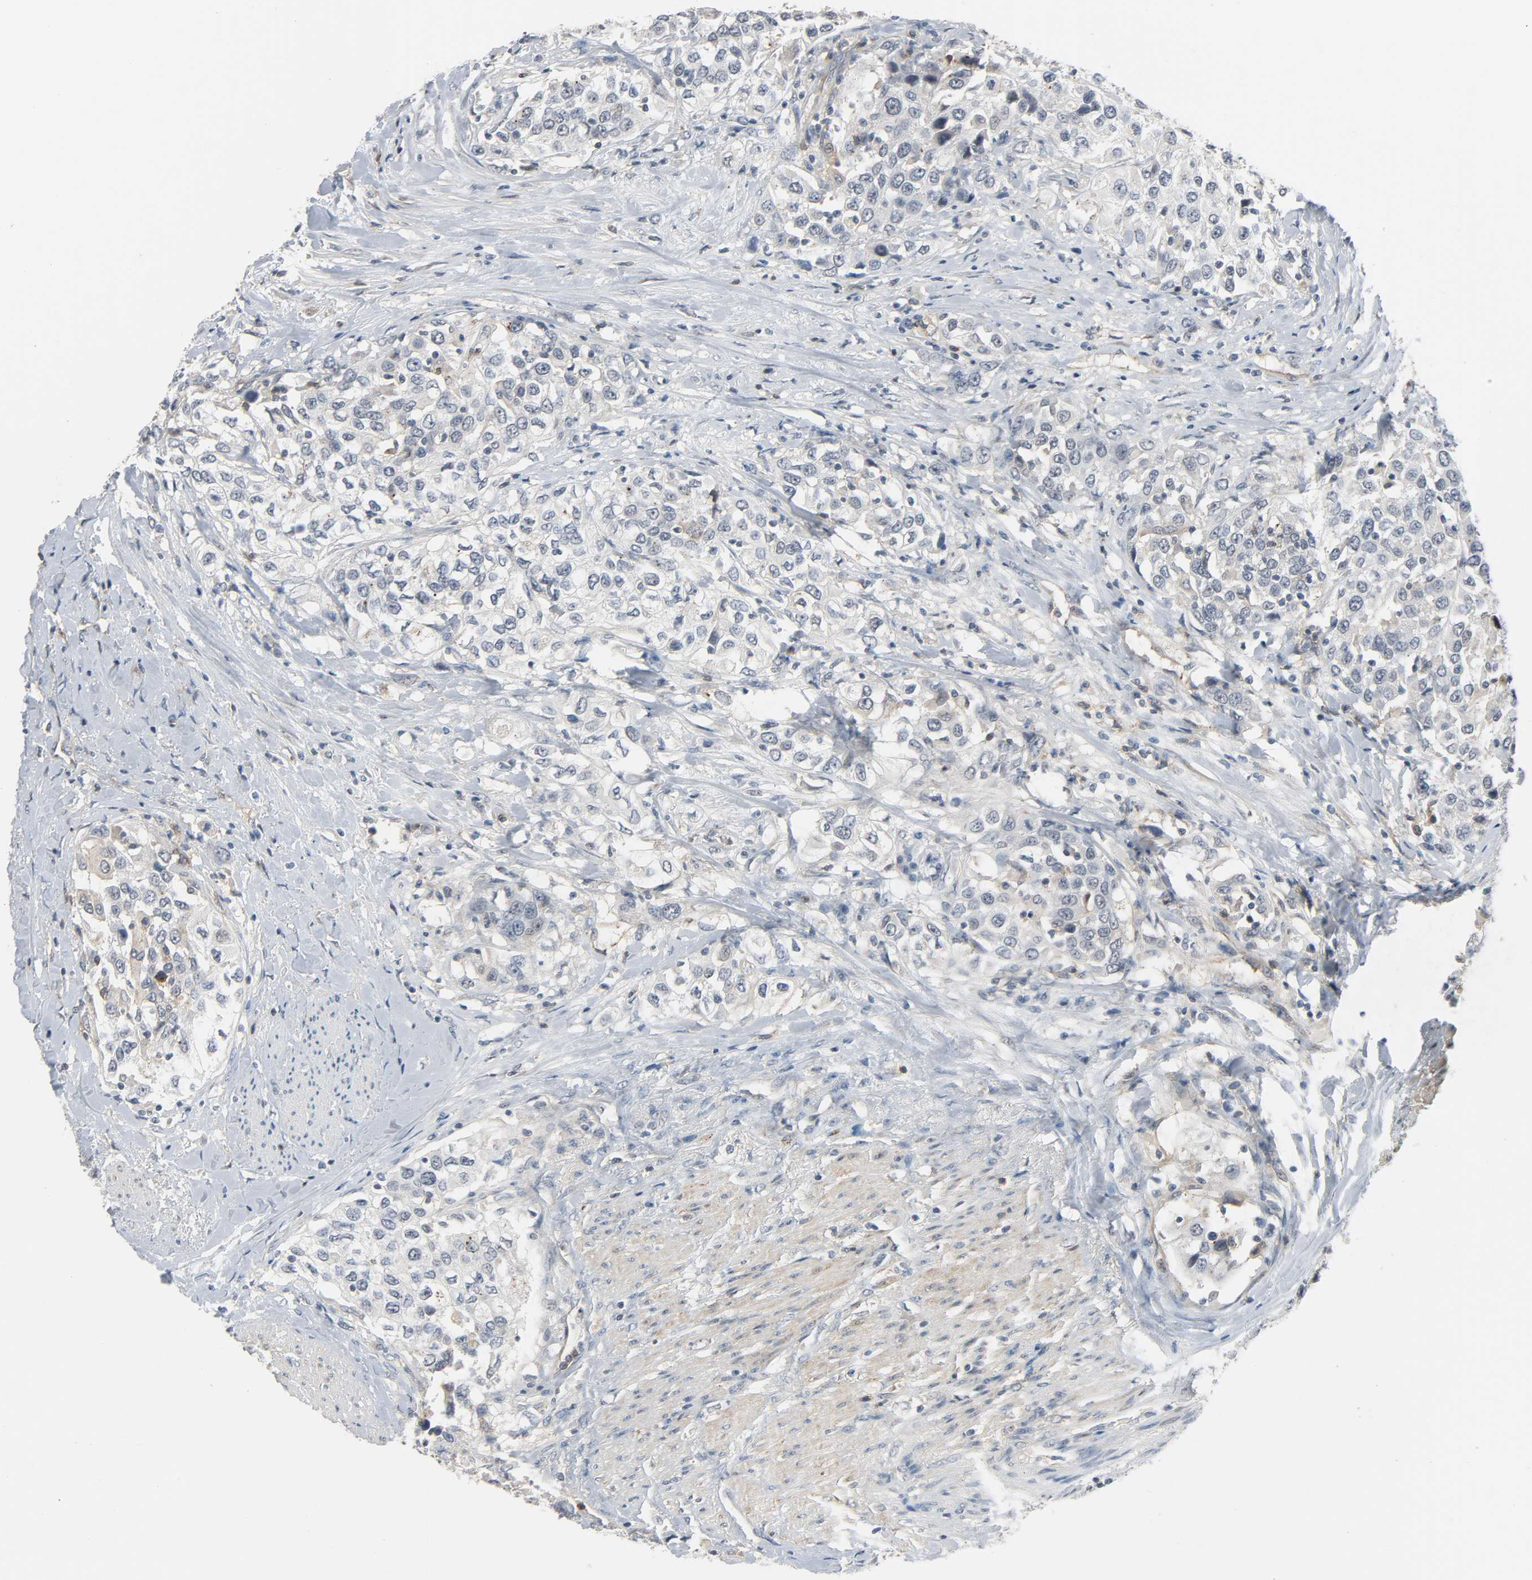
{"staining": {"intensity": "weak", "quantity": "<25%", "location": "cytoplasmic/membranous"}, "tissue": "urothelial cancer", "cell_type": "Tumor cells", "image_type": "cancer", "snomed": [{"axis": "morphology", "description": "Urothelial carcinoma, High grade"}, {"axis": "topography", "description": "Urinary bladder"}], "caption": "The histopathology image reveals no significant positivity in tumor cells of urothelial cancer.", "gene": "CD4", "patient": {"sex": "female", "age": 80}}